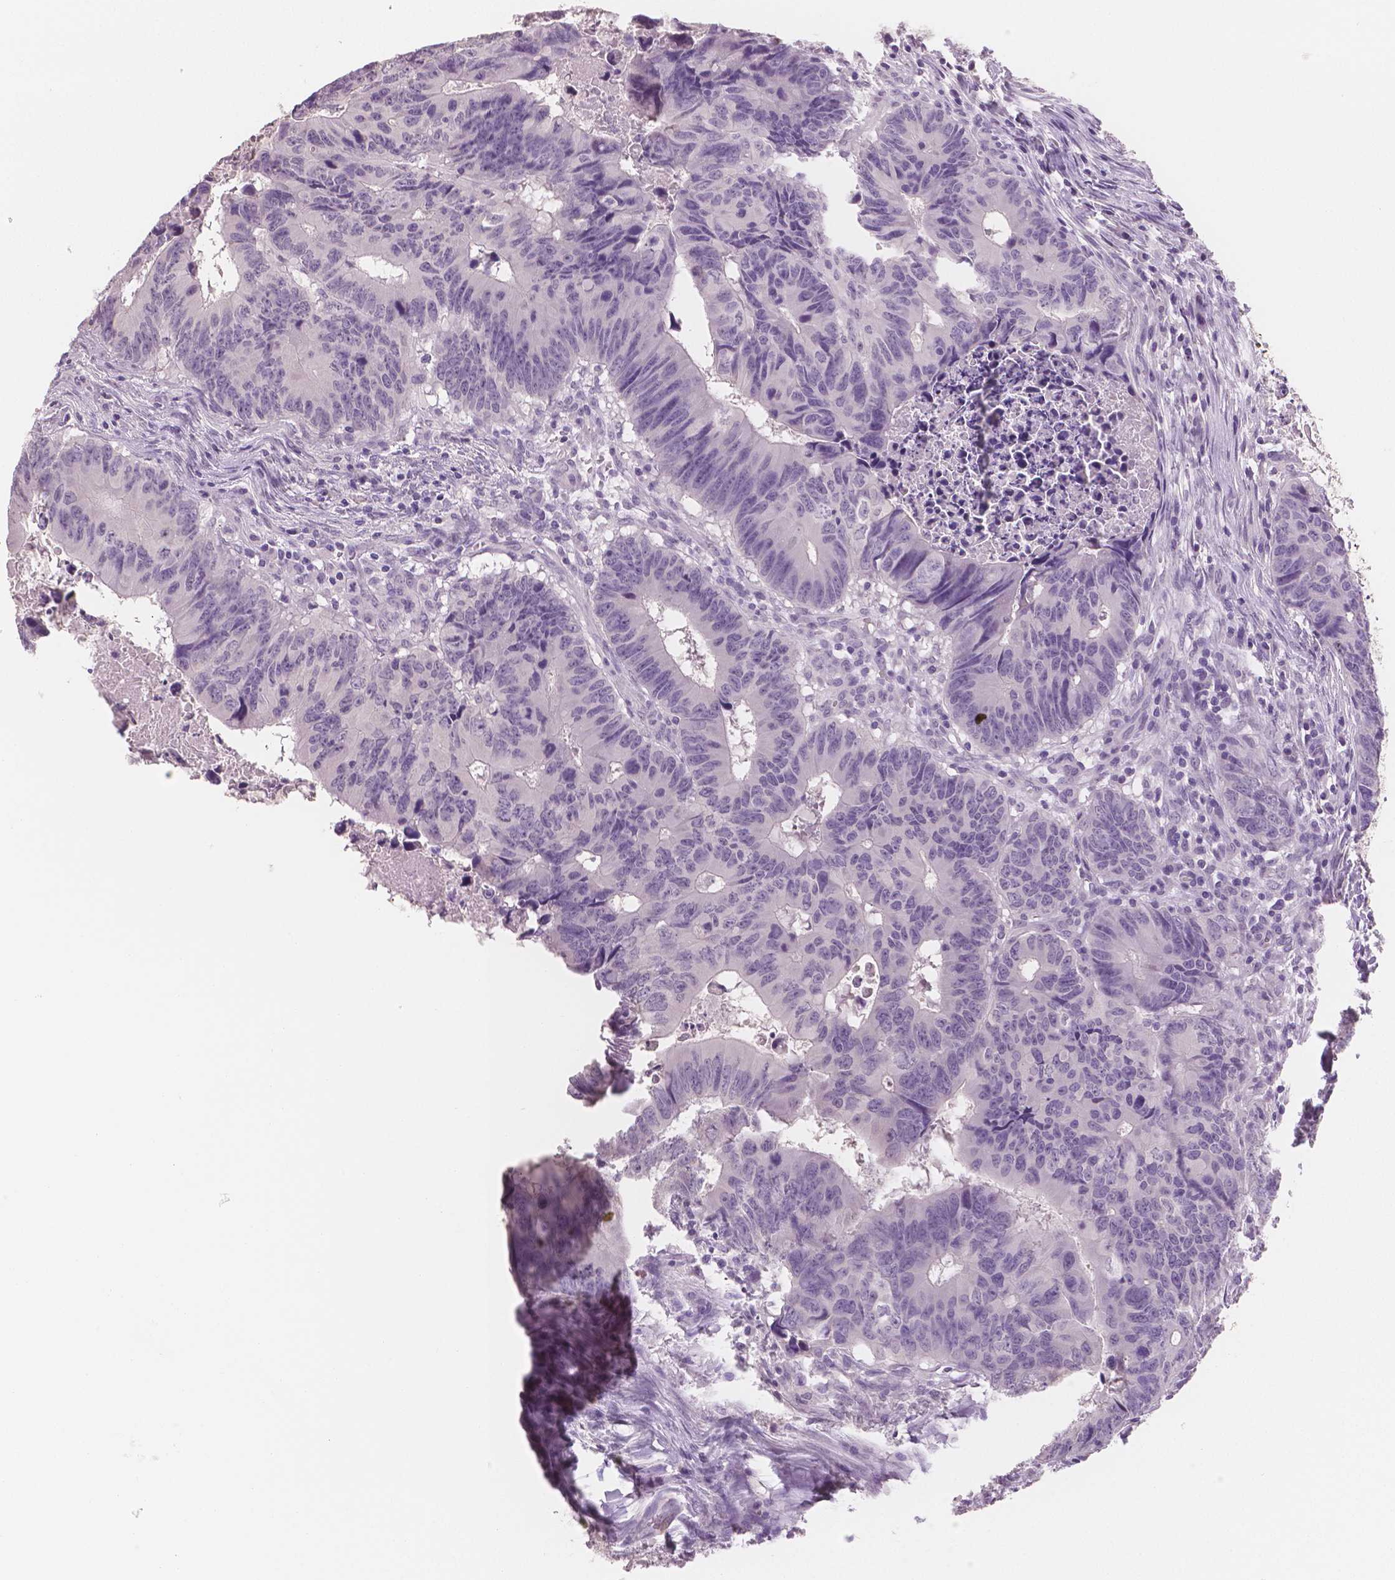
{"staining": {"intensity": "negative", "quantity": "none", "location": "none"}, "tissue": "colorectal cancer", "cell_type": "Tumor cells", "image_type": "cancer", "snomed": [{"axis": "morphology", "description": "Adenocarcinoma, NOS"}, {"axis": "topography", "description": "Colon"}], "caption": "There is no significant expression in tumor cells of colorectal cancer (adenocarcinoma).", "gene": "TSPAN7", "patient": {"sex": "female", "age": 82}}